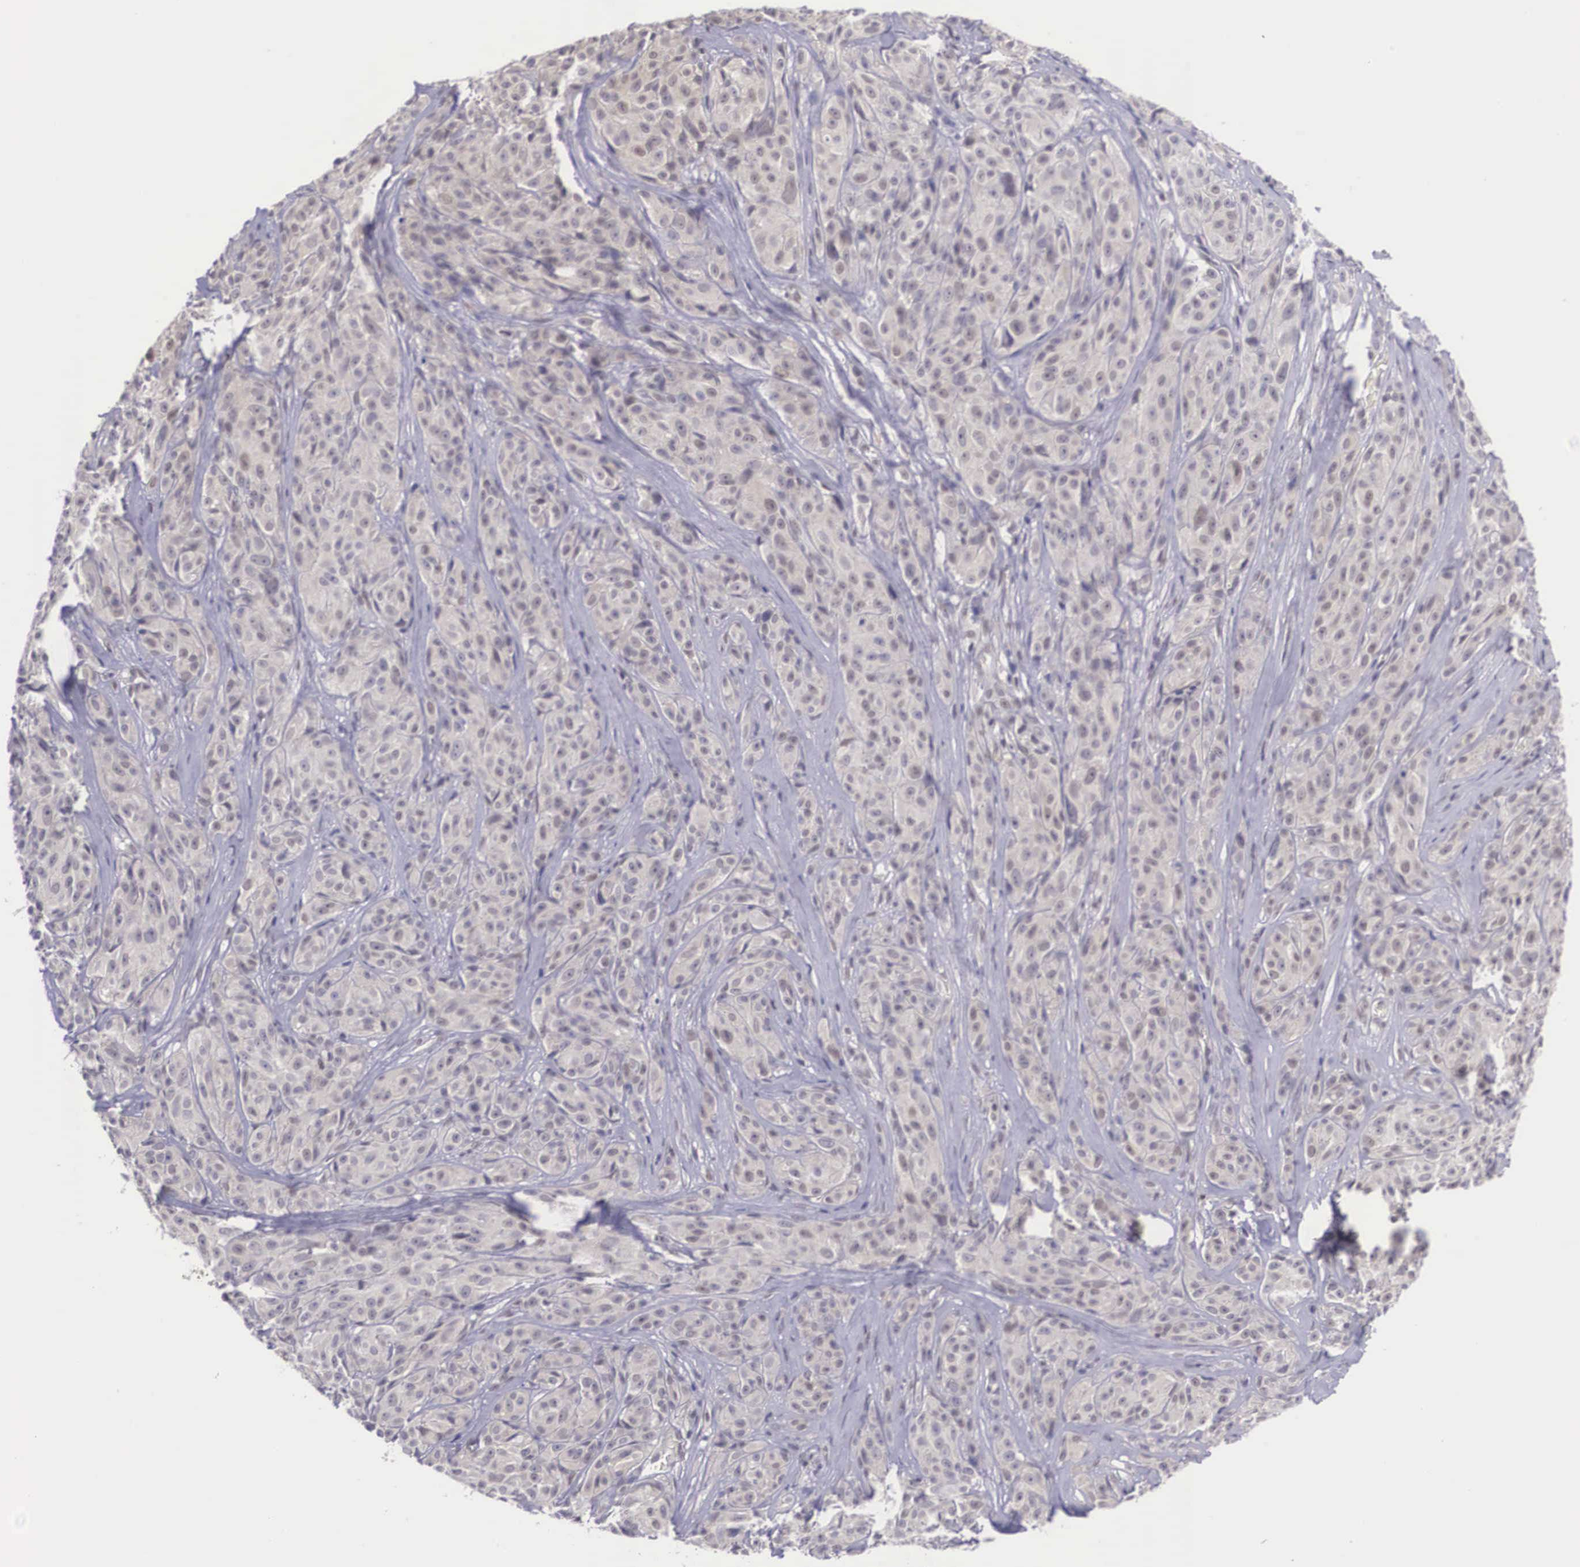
{"staining": {"intensity": "weak", "quantity": "25%-75%", "location": "cytoplasmic/membranous"}, "tissue": "melanoma", "cell_type": "Tumor cells", "image_type": "cancer", "snomed": [{"axis": "morphology", "description": "Malignant melanoma, NOS"}, {"axis": "topography", "description": "Skin"}], "caption": "Weak cytoplasmic/membranous protein staining is identified in approximately 25%-75% of tumor cells in melanoma.", "gene": "NINL", "patient": {"sex": "male", "age": 56}}